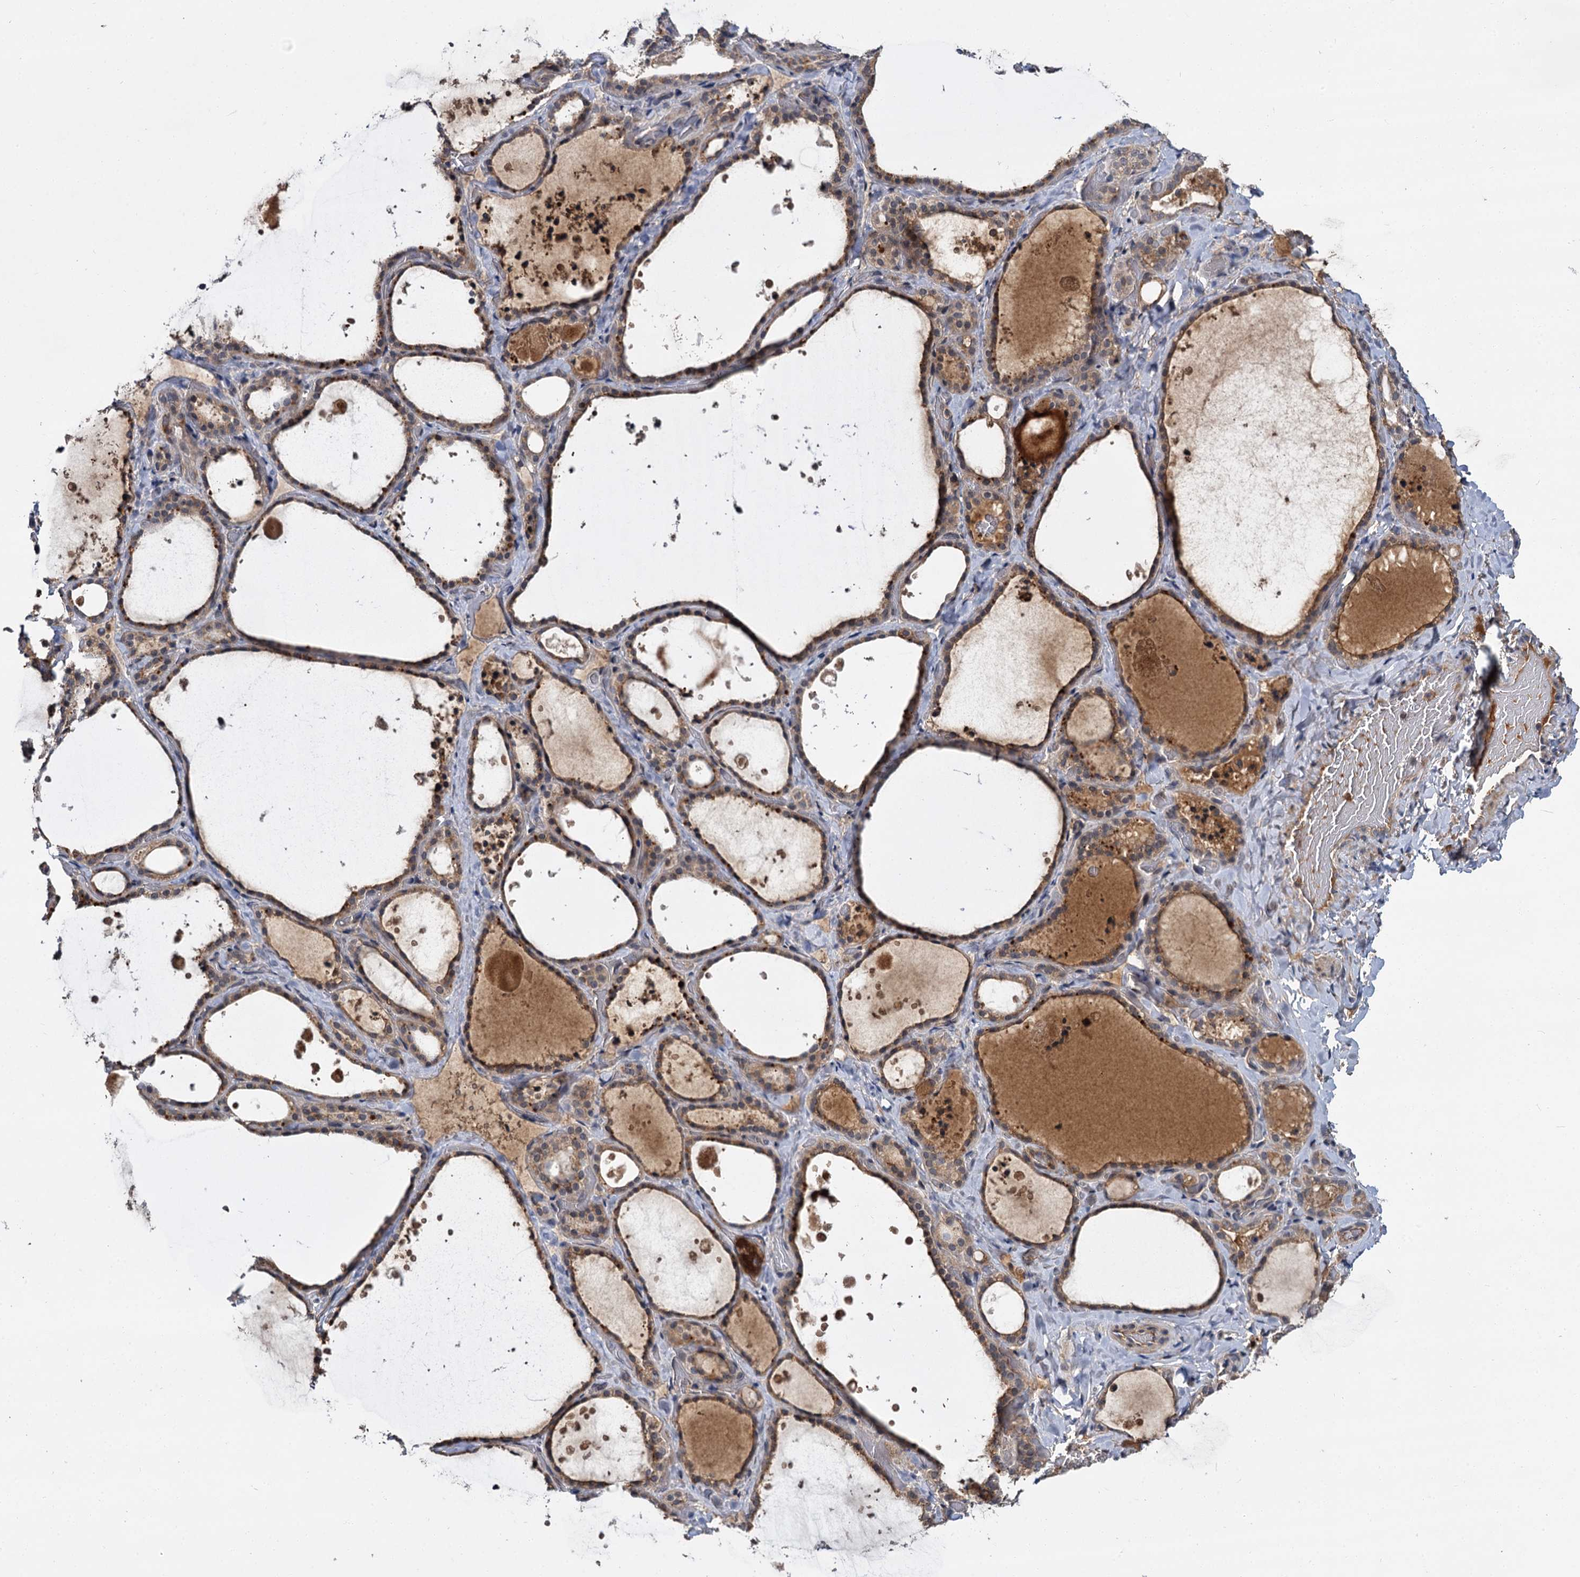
{"staining": {"intensity": "moderate", "quantity": ">75%", "location": "cytoplasmic/membranous"}, "tissue": "thyroid gland", "cell_type": "Glandular cells", "image_type": "normal", "snomed": [{"axis": "morphology", "description": "Normal tissue, NOS"}, {"axis": "topography", "description": "Thyroid gland"}], "caption": "The immunohistochemical stain labels moderate cytoplasmic/membranous staining in glandular cells of normal thyroid gland.", "gene": "MBD6", "patient": {"sex": "female", "age": 44}}